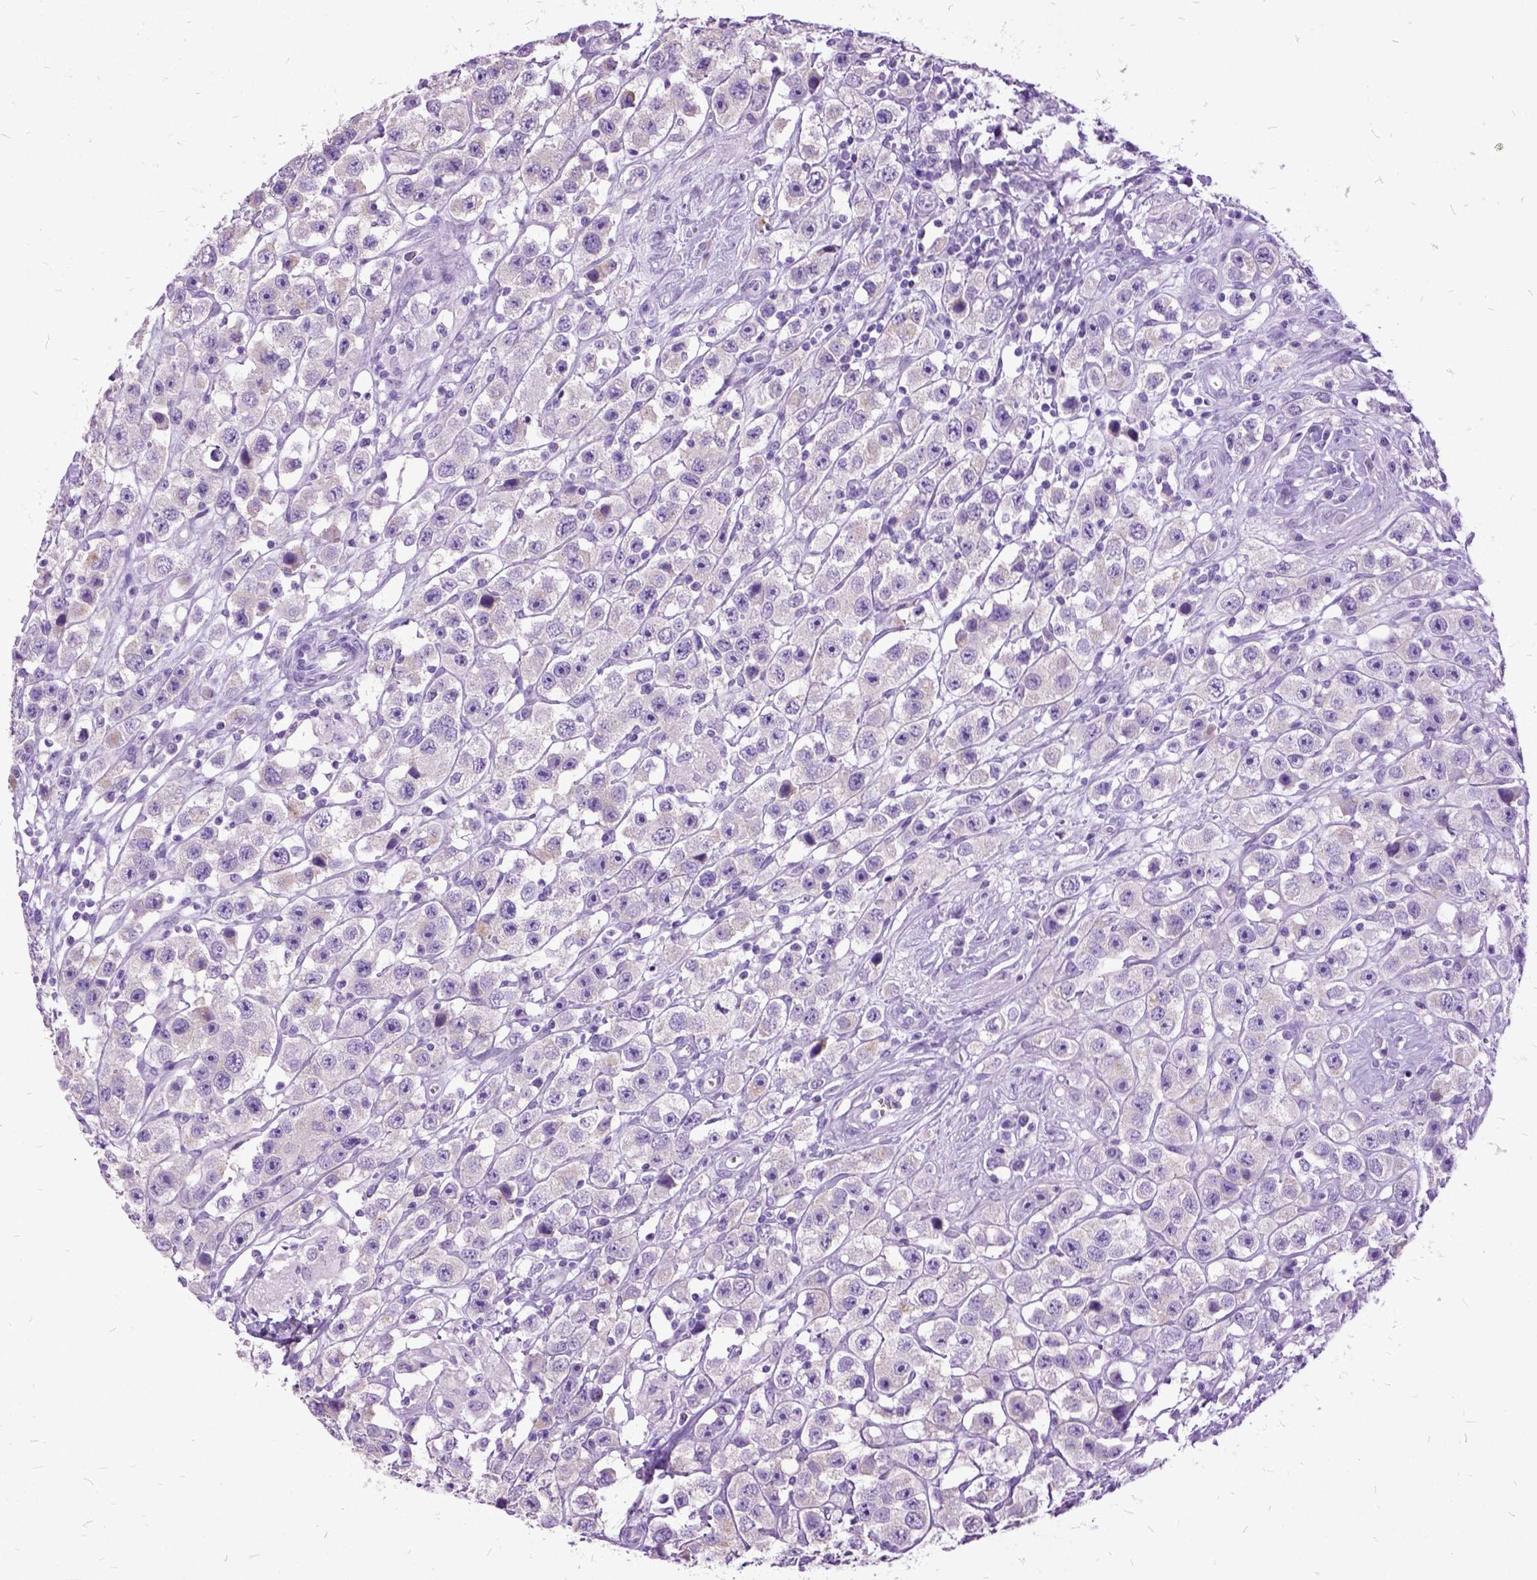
{"staining": {"intensity": "negative", "quantity": "none", "location": "none"}, "tissue": "testis cancer", "cell_type": "Tumor cells", "image_type": "cancer", "snomed": [{"axis": "morphology", "description": "Seminoma, NOS"}, {"axis": "topography", "description": "Testis"}], "caption": "Immunohistochemical staining of human testis cancer reveals no significant expression in tumor cells. The staining is performed using DAB brown chromogen with nuclei counter-stained in using hematoxylin.", "gene": "MME", "patient": {"sex": "male", "age": 45}}